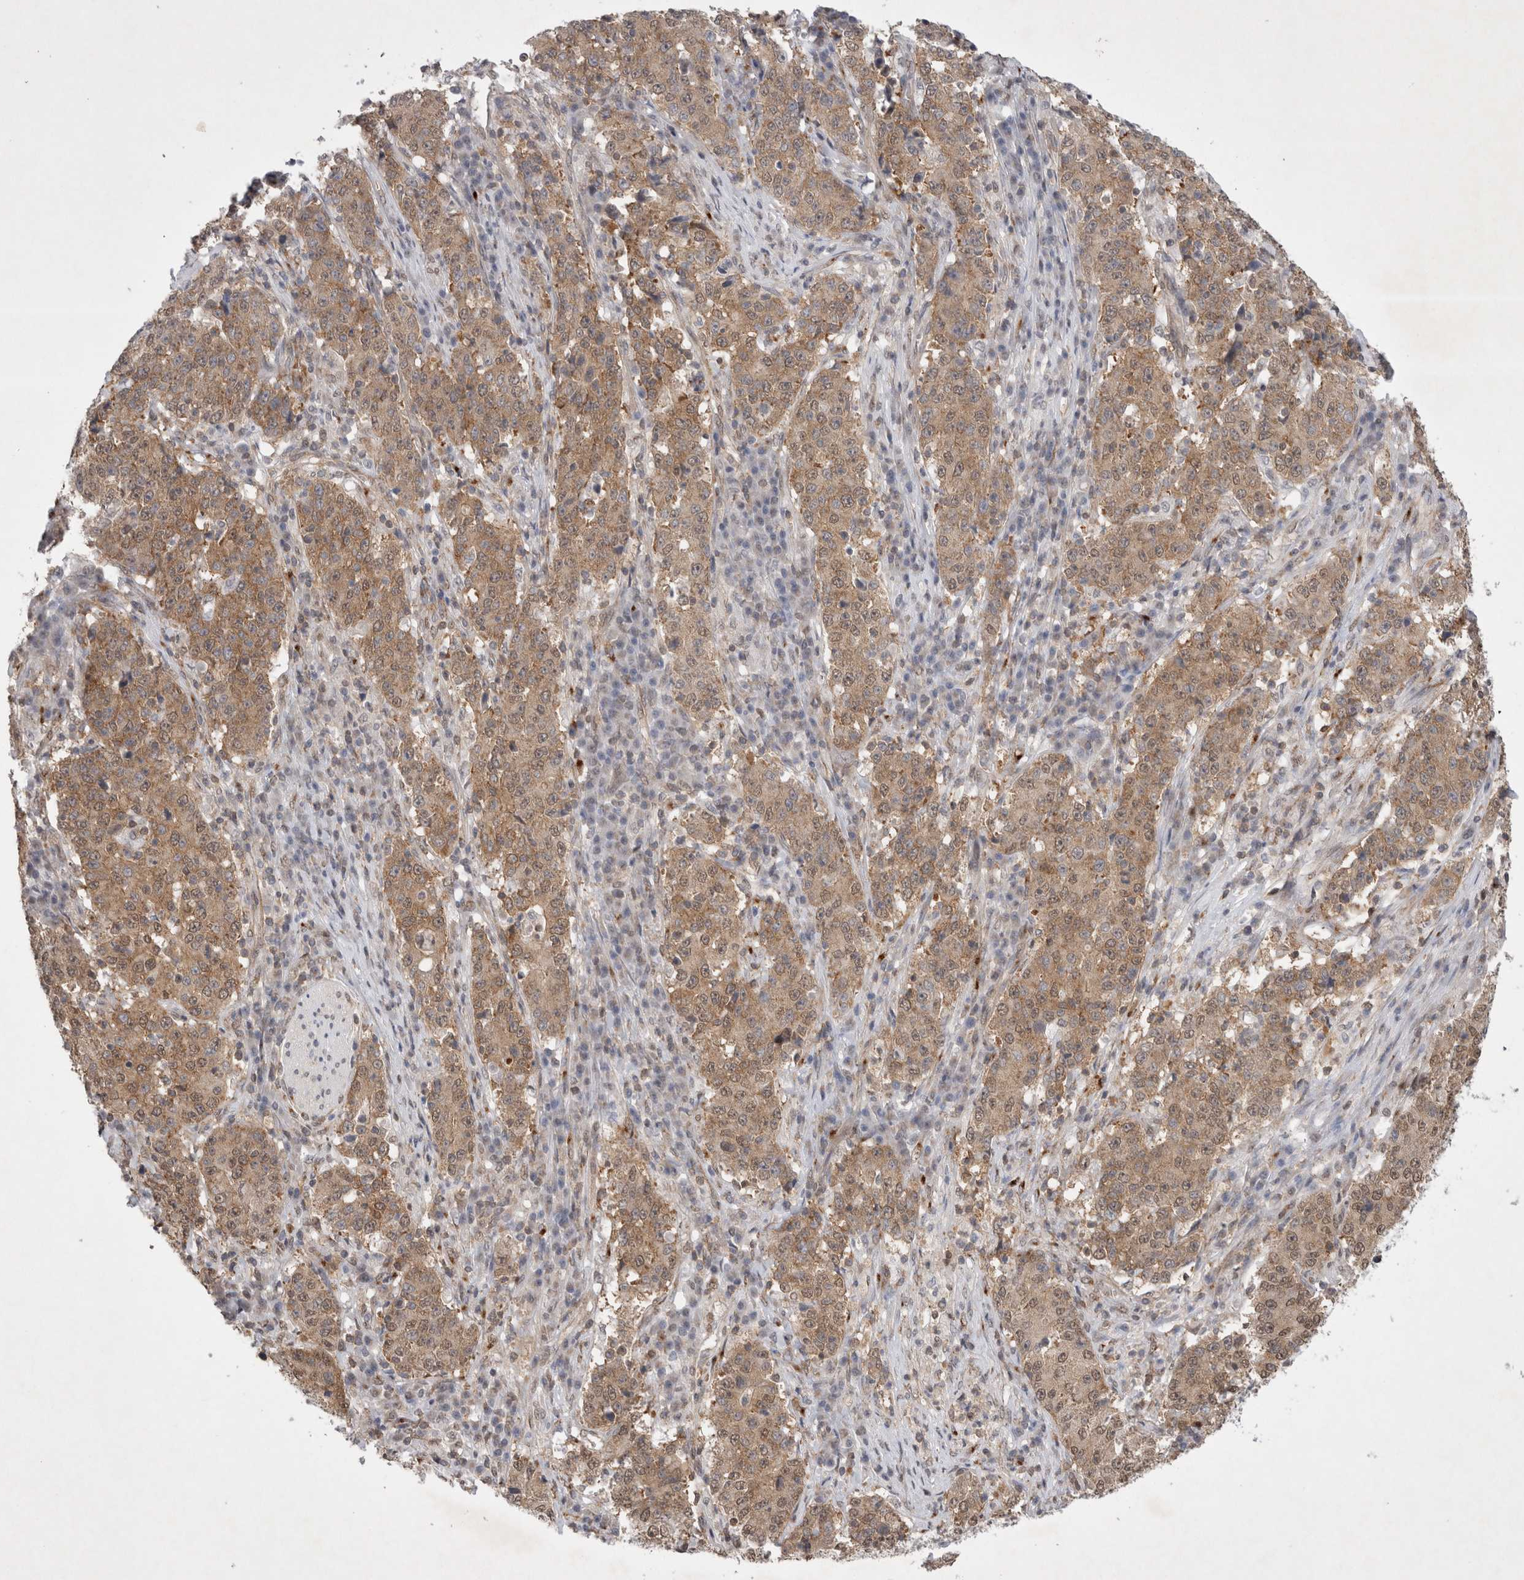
{"staining": {"intensity": "moderate", "quantity": ">75%", "location": "cytoplasmic/membranous"}, "tissue": "stomach cancer", "cell_type": "Tumor cells", "image_type": "cancer", "snomed": [{"axis": "morphology", "description": "Adenocarcinoma, NOS"}, {"axis": "topography", "description": "Stomach"}], "caption": "Immunohistochemical staining of human stomach adenocarcinoma exhibits medium levels of moderate cytoplasmic/membranous expression in approximately >75% of tumor cells.", "gene": "WIPF2", "patient": {"sex": "male", "age": 59}}